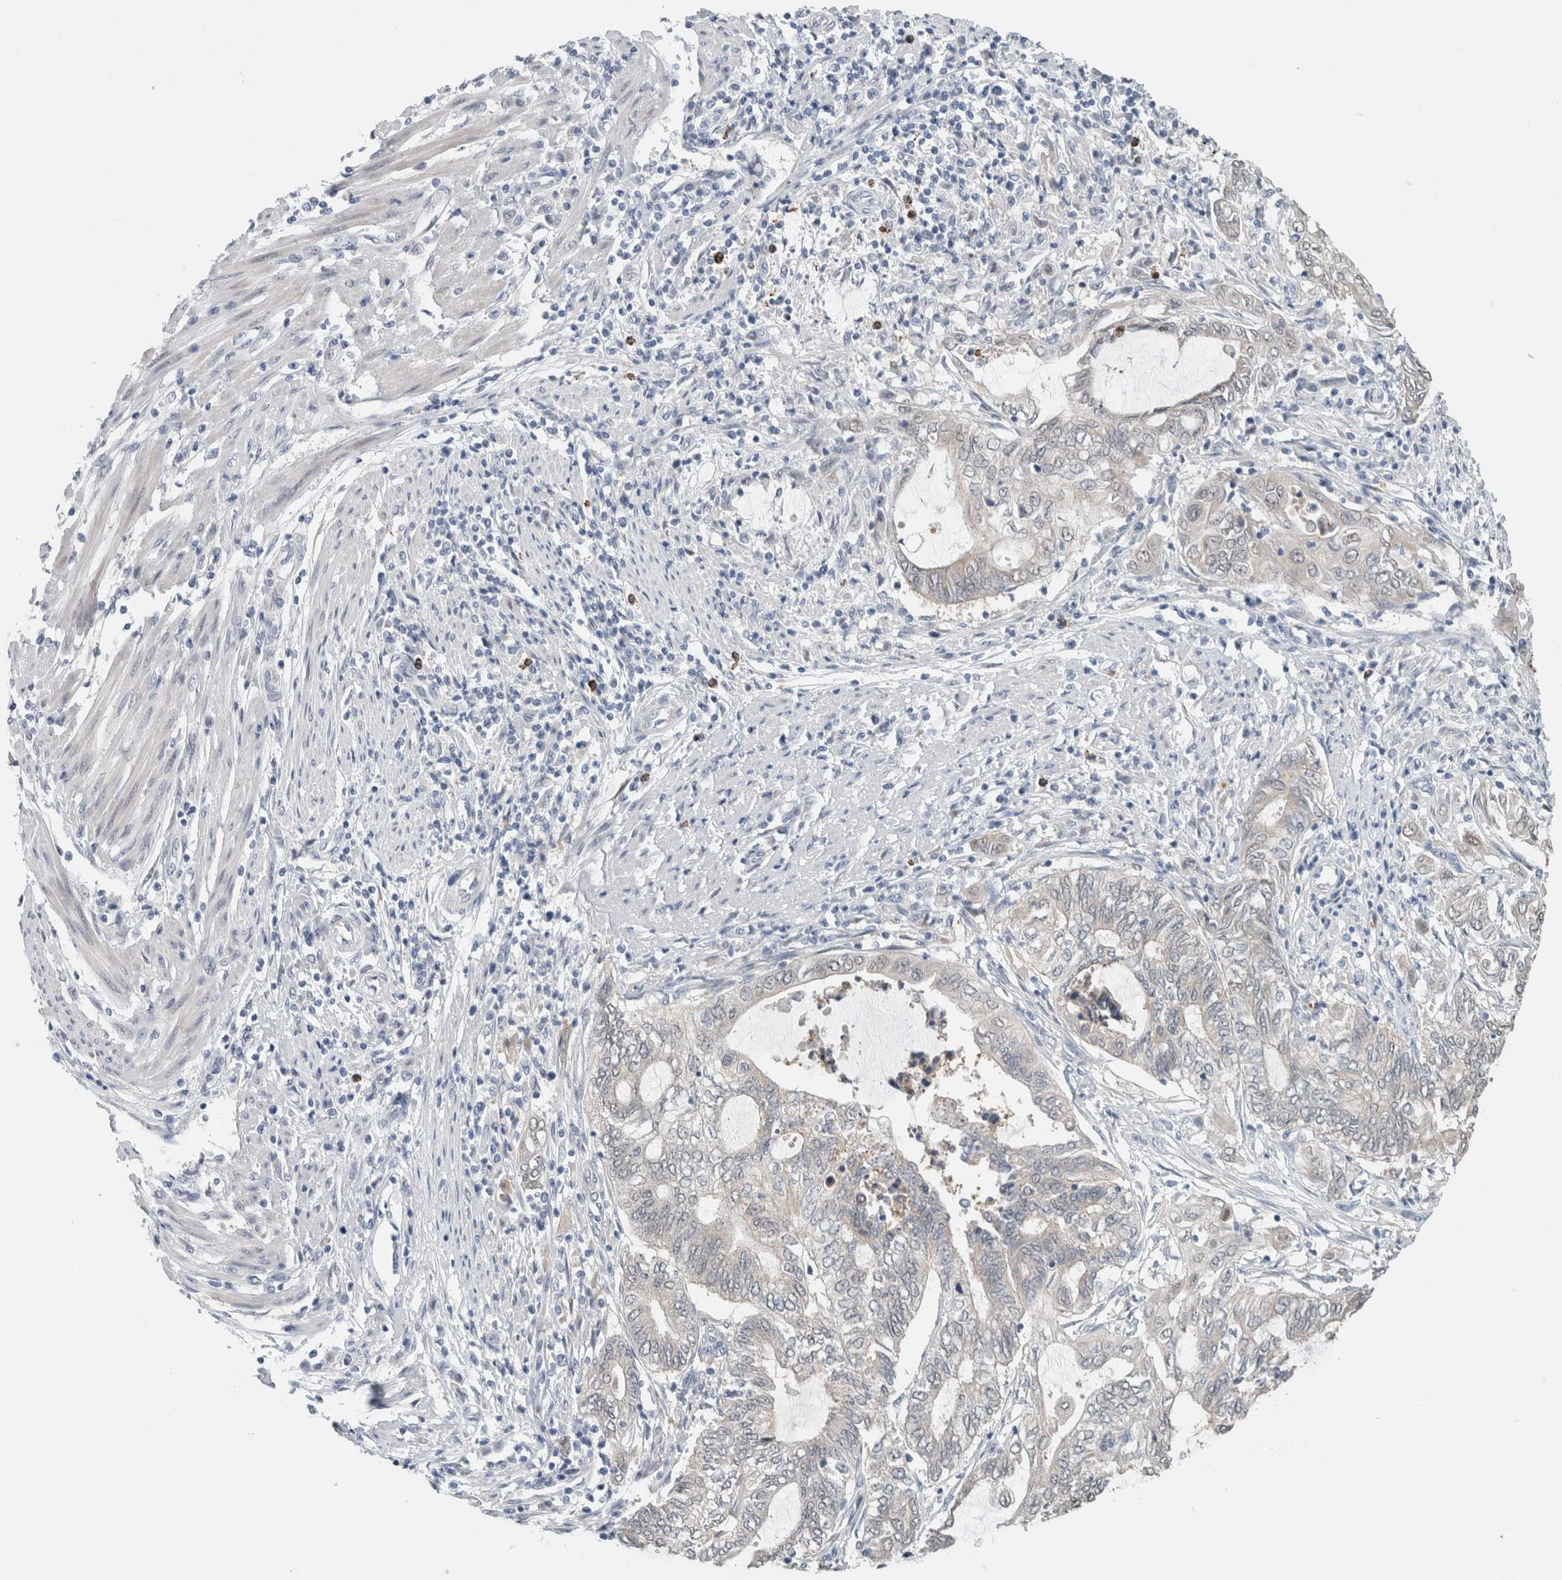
{"staining": {"intensity": "negative", "quantity": "none", "location": "none"}, "tissue": "endometrial cancer", "cell_type": "Tumor cells", "image_type": "cancer", "snomed": [{"axis": "morphology", "description": "Adenocarcinoma, NOS"}, {"axis": "topography", "description": "Uterus"}, {"axis": "topography", "description": "Endometrium"}], "caption": "Immunohistochemical staining of human adenocarcinoma (endometrial) reveals no significant staining in tumor cells.", "gene": "CRAT", "patient": {"sex": "female", "age": 70}}